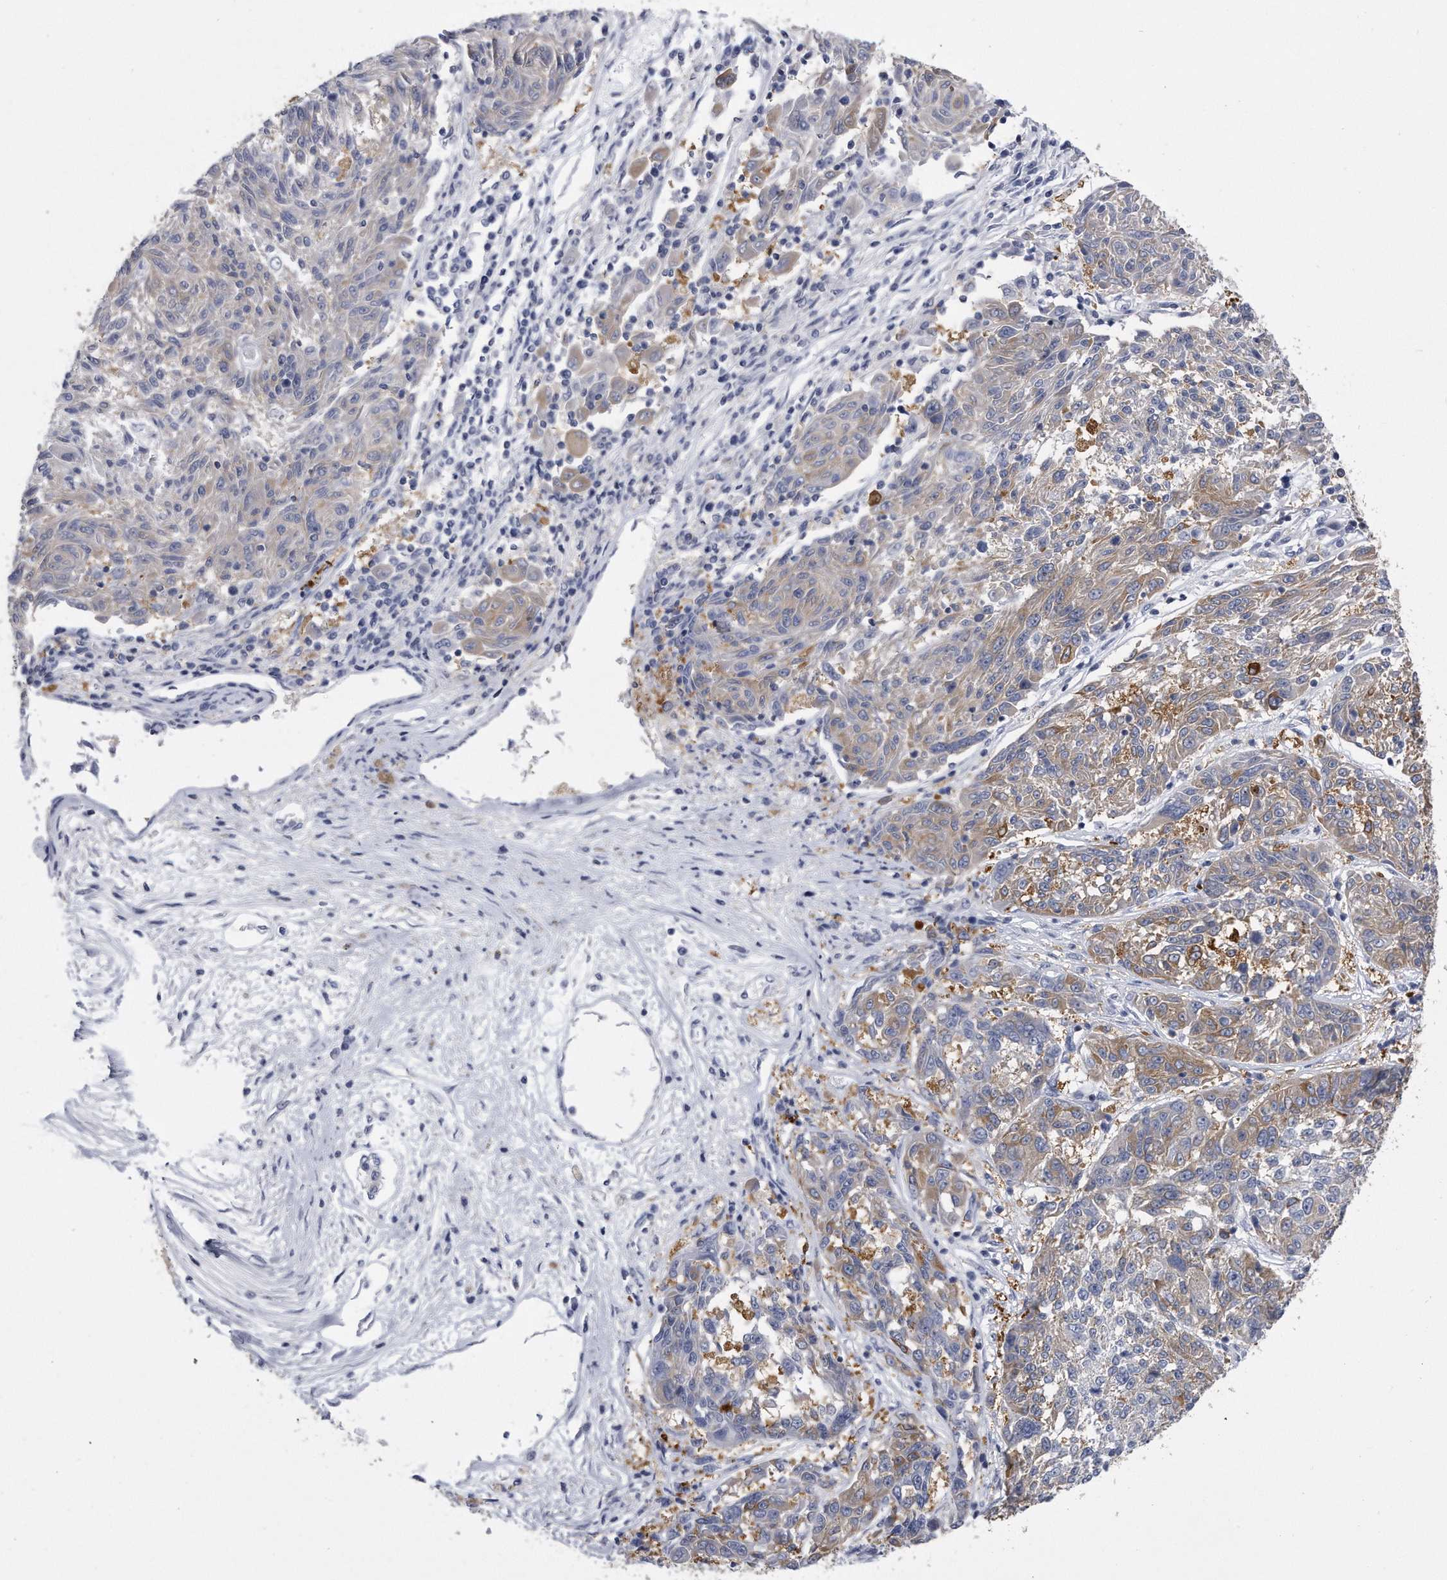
{"staining": {"intensity": "moderate", "quantity": "25%-75%", "location": "cytoplasmic/membranous"}, "tissue": "melanoma", "cell_type": "Tumor cells", "image_type": "cancer", "snomed": [{"axis": "morphology", "description": "Malignant melanoma, NOS"}, {"axis": "topography", "description": "Skin"}], "caption": "Immunohistochemistry (IHC) (DAB (3,3'-diaminobenzidine)) staining of malignant melanoma reveals moderate cytoplasmic/membranous protein expression in about 25%-75% of tumor cells.", "gene": "PYGB", "patient": {"sex": "male", "age": 53}}